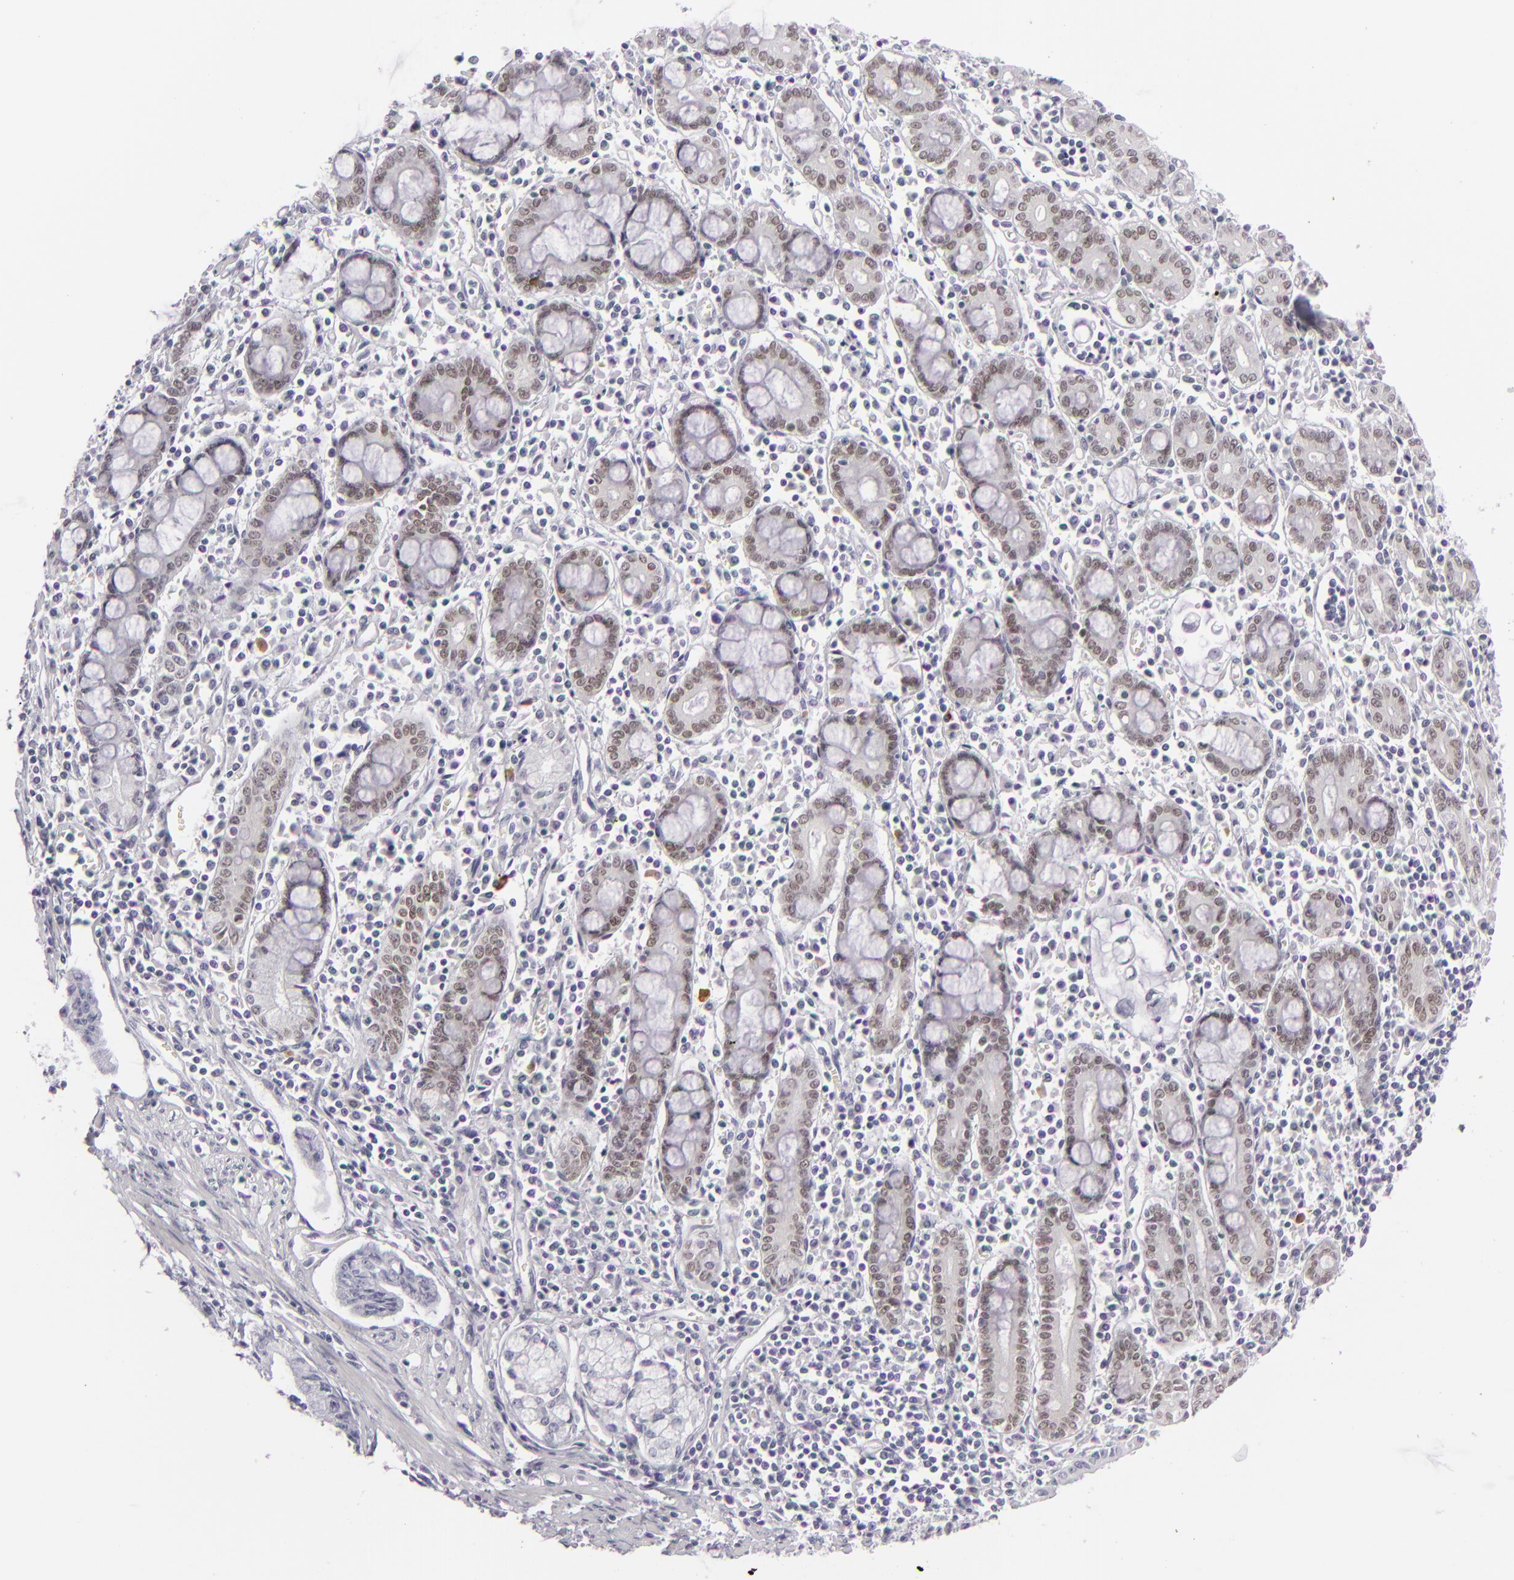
{"staining": {"intensity": "negative", "quantity": "none", "location": "none"}, "tissue": "pancreatic cancer", "cell_type": "Tumor cells", "image_type": "cancer", "snomed": [{"axis": "morphology", "description": "Adenocarcinoma, NOS"}, {"axis": "topography", "description": "Pancreas"}], "caption": "Tumor cells are negative for brown protein staining in pancreatic cancer (adenocarcinoma). Nuclei are stained in blue.", "gene": "CDX2", "patient": {"sex": "male", "age": 59}}